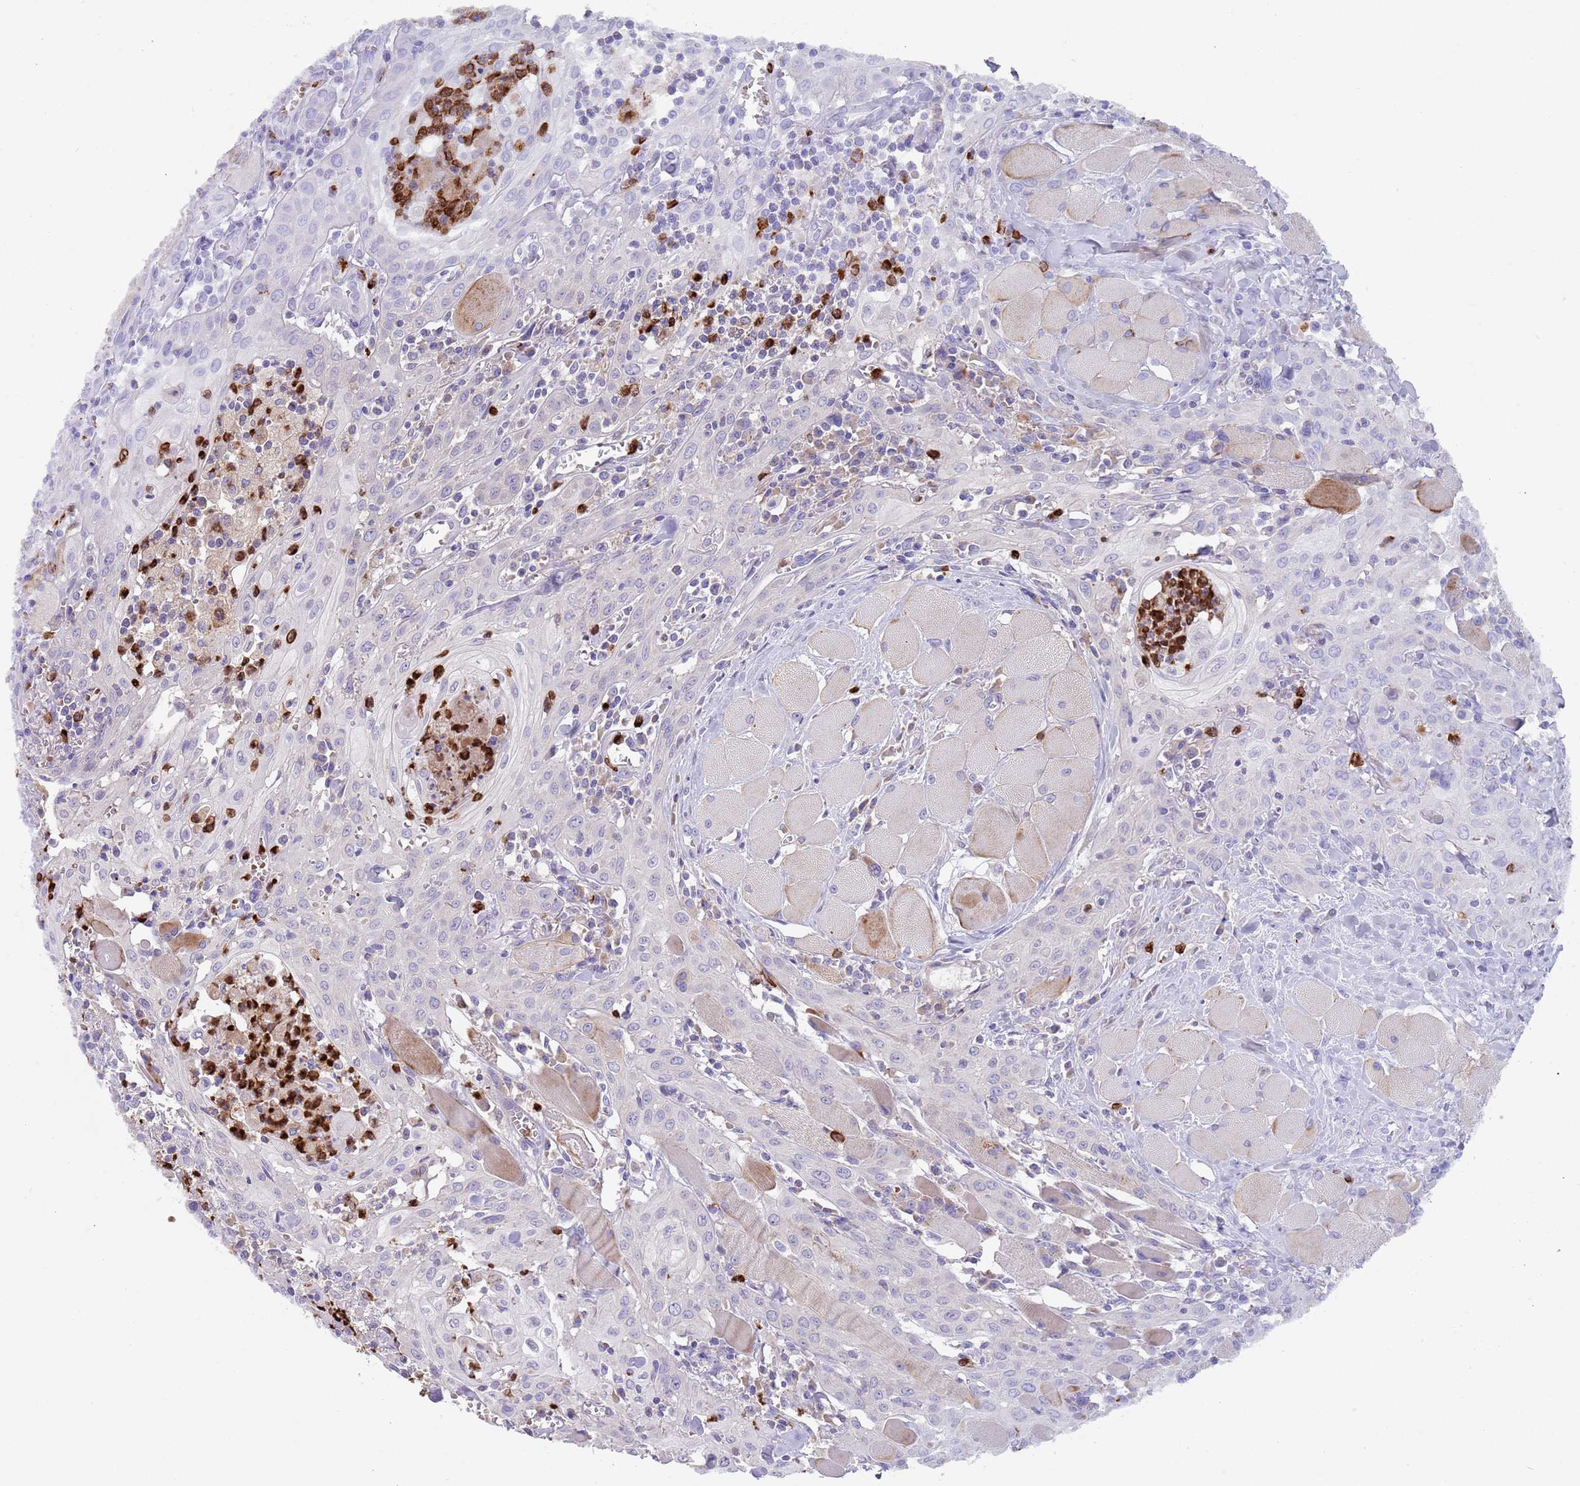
{"staining": {"intensity": "negative", "quantity": "none", "location": "none"}, "tissue": "head and neck cancer", "cell_type": "Tumor cells", "image_type": "cancer", "snomed": [{"axis": "morphology", "description": "Squamous cell carcinoma, NOS"}, {"axis": "topography", "description": "Oral tissue"}, {"axis": "topography", "description": "Head-Neck"}], "caption": "DAB immunohistochemical staining of head and neck cancer (squamous cell carcinoma) exhibits no significant staining in tumor cells.", "gene": "TMEM251", "patient": {"sex": "female", "age": 70}}